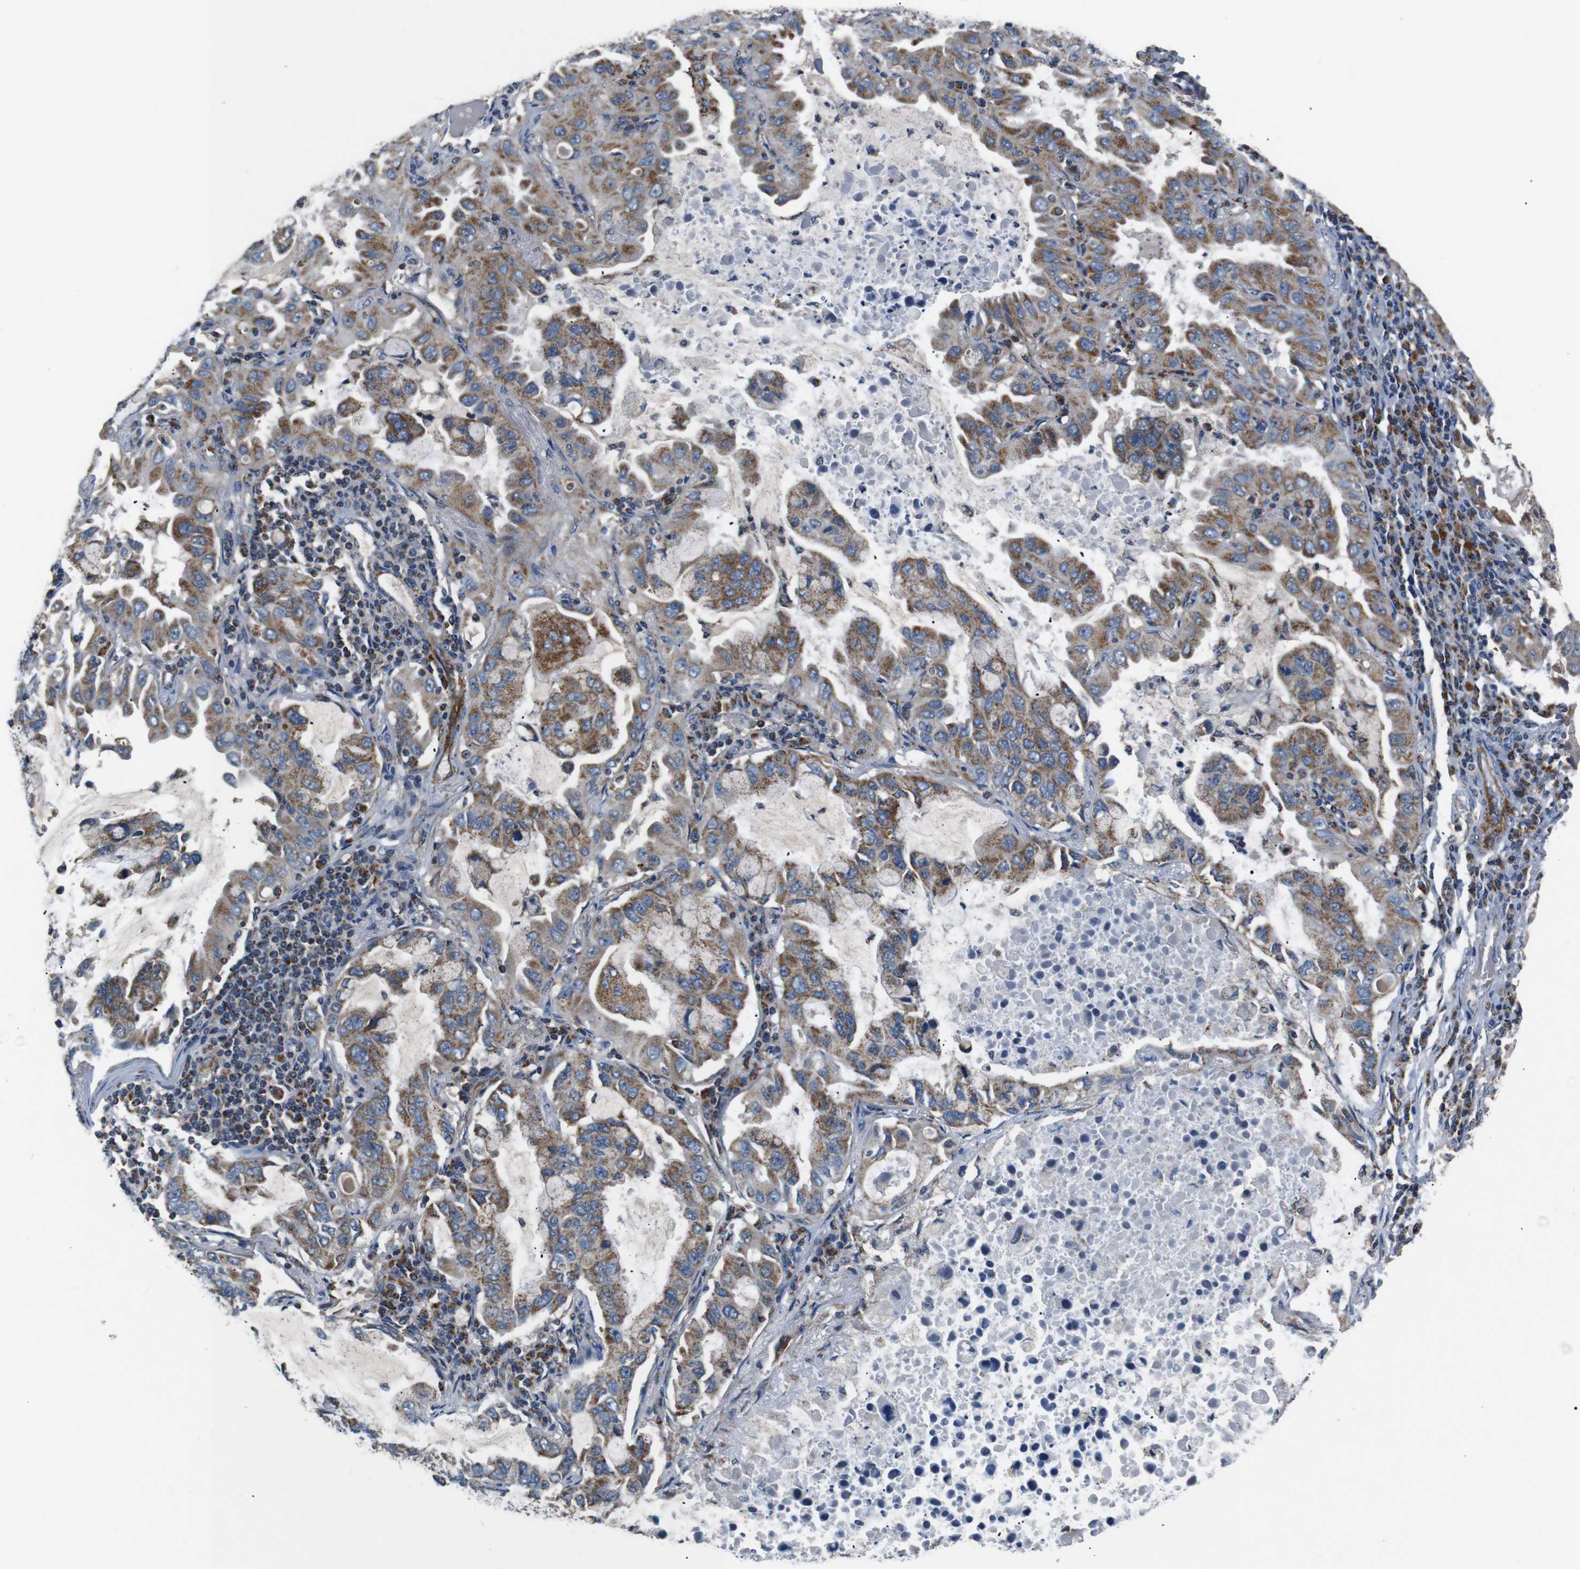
{"staining": {"intensity": "moderate", "quantity": ">75%", "location": "cytoplasmic/membranous"}, "tissue": "lung cancer", "cell_type": "Tumor cells", "image_type": "cancer", "snomed": [{"axis": "morphology", "description": "Adenocarcinoma, NOS"}, {"axis": "topography", "description": "Lung"}], "caption": "Tumor cells exhibit moderate cytoplasmic/membranous positivity in approximately >75% of cells in lung adenocarcinoma. (IHC, brightfield microscopy, high magnification).", "gene": "NETO2", "patient": {"sex": "male", "age": 64}}